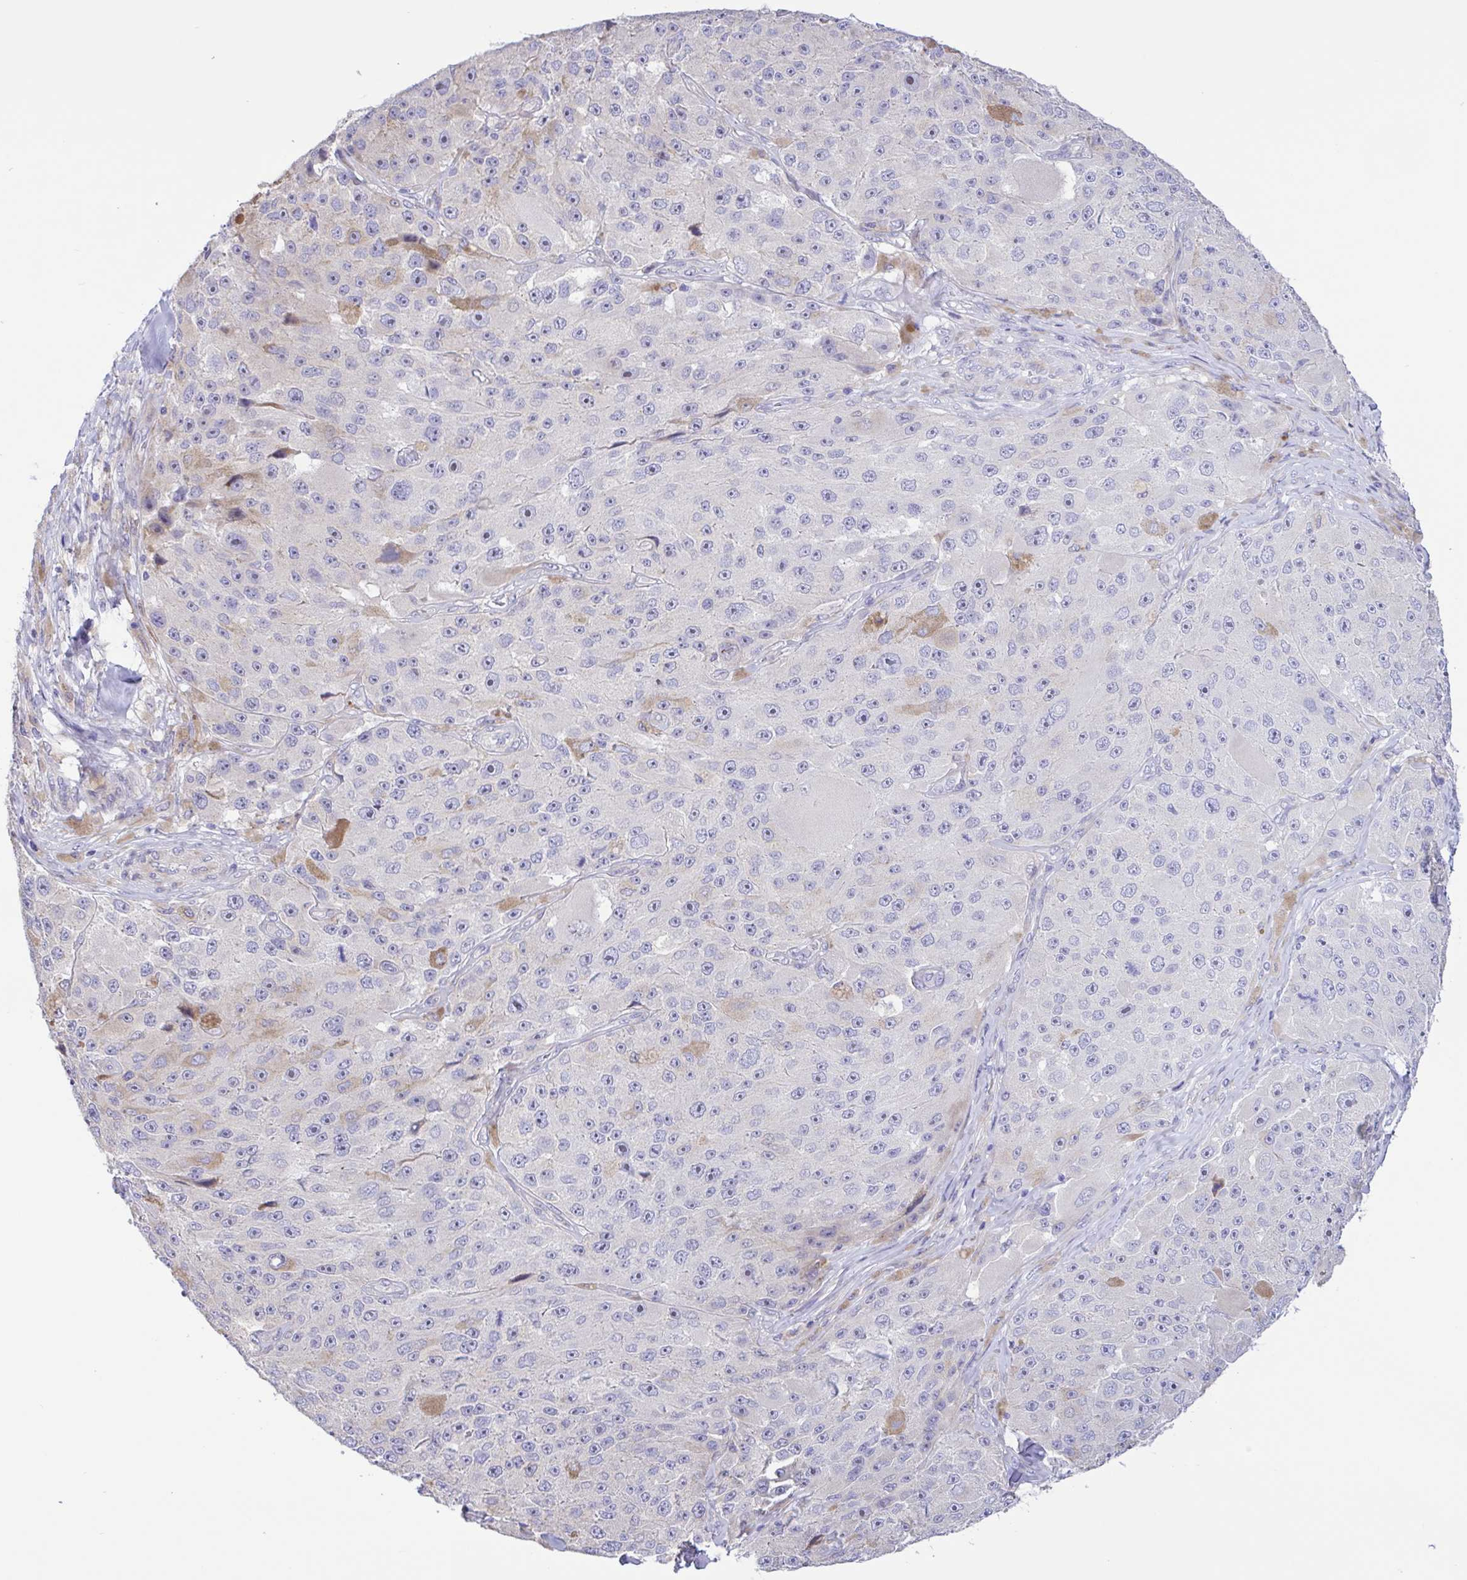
{"staining": {"intensity": "negative", "quantity": "none", "location": "none"}, "tissue": "melanoma", "cell_type": "Tumor cells", "image_type": "cancer", "snomed": [{"axis": "morphology", "description": "Malignant melanoma, Metastatic site"}, {"axis": "topography", "description": "Lymph node"}], "caption": "Human malignant melanoma (metastatic site) stained for a protein using immunohistochemistry demonstrates no positivity in tumor cells.", "gene": "DSC3", "patient": {"sex": "male", "age": 62}}